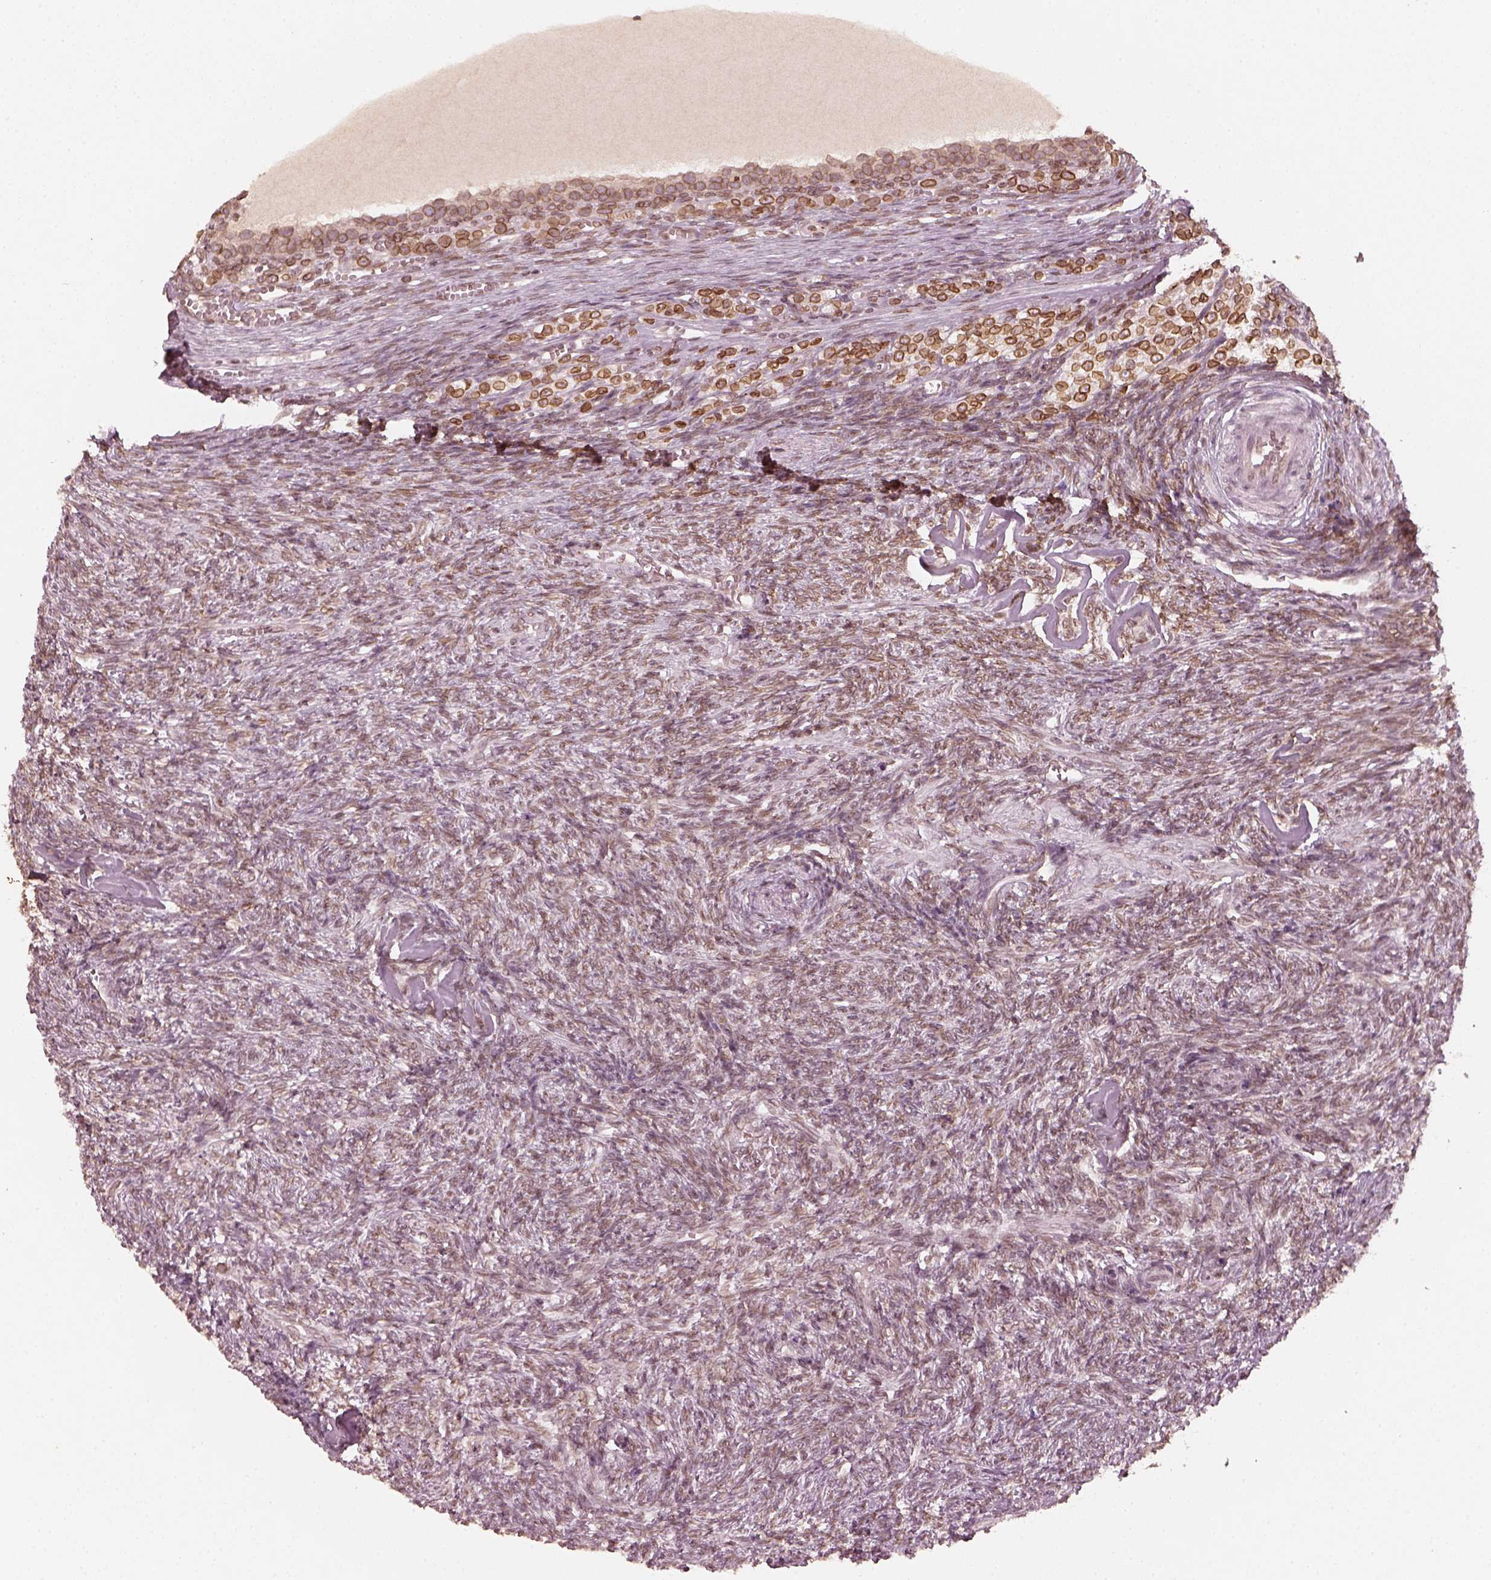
{"staining": {"intensity": "moderate", "quantity": ">75%", "location": "cytoplasmic/membranous,nuclear"}, "tissue": "ovary", "cell_type": "Follicle cells", "image_type": "normal", "snomed": [{"axis": "morphology", "description": "Normal tissue, NOS"}, {"axis": "topography", "description": "Ovary"}], "caption": "An immunohistochemistry (IHC) photomicrograph of unremarkable tissue is shown. Protein staining in brown shows moderate cytoplasmic/membranous,nuclear positivity in ovary within follicle cells.", "gene": "DCAF12", "patient": {"sex": "female", "age": 43}}